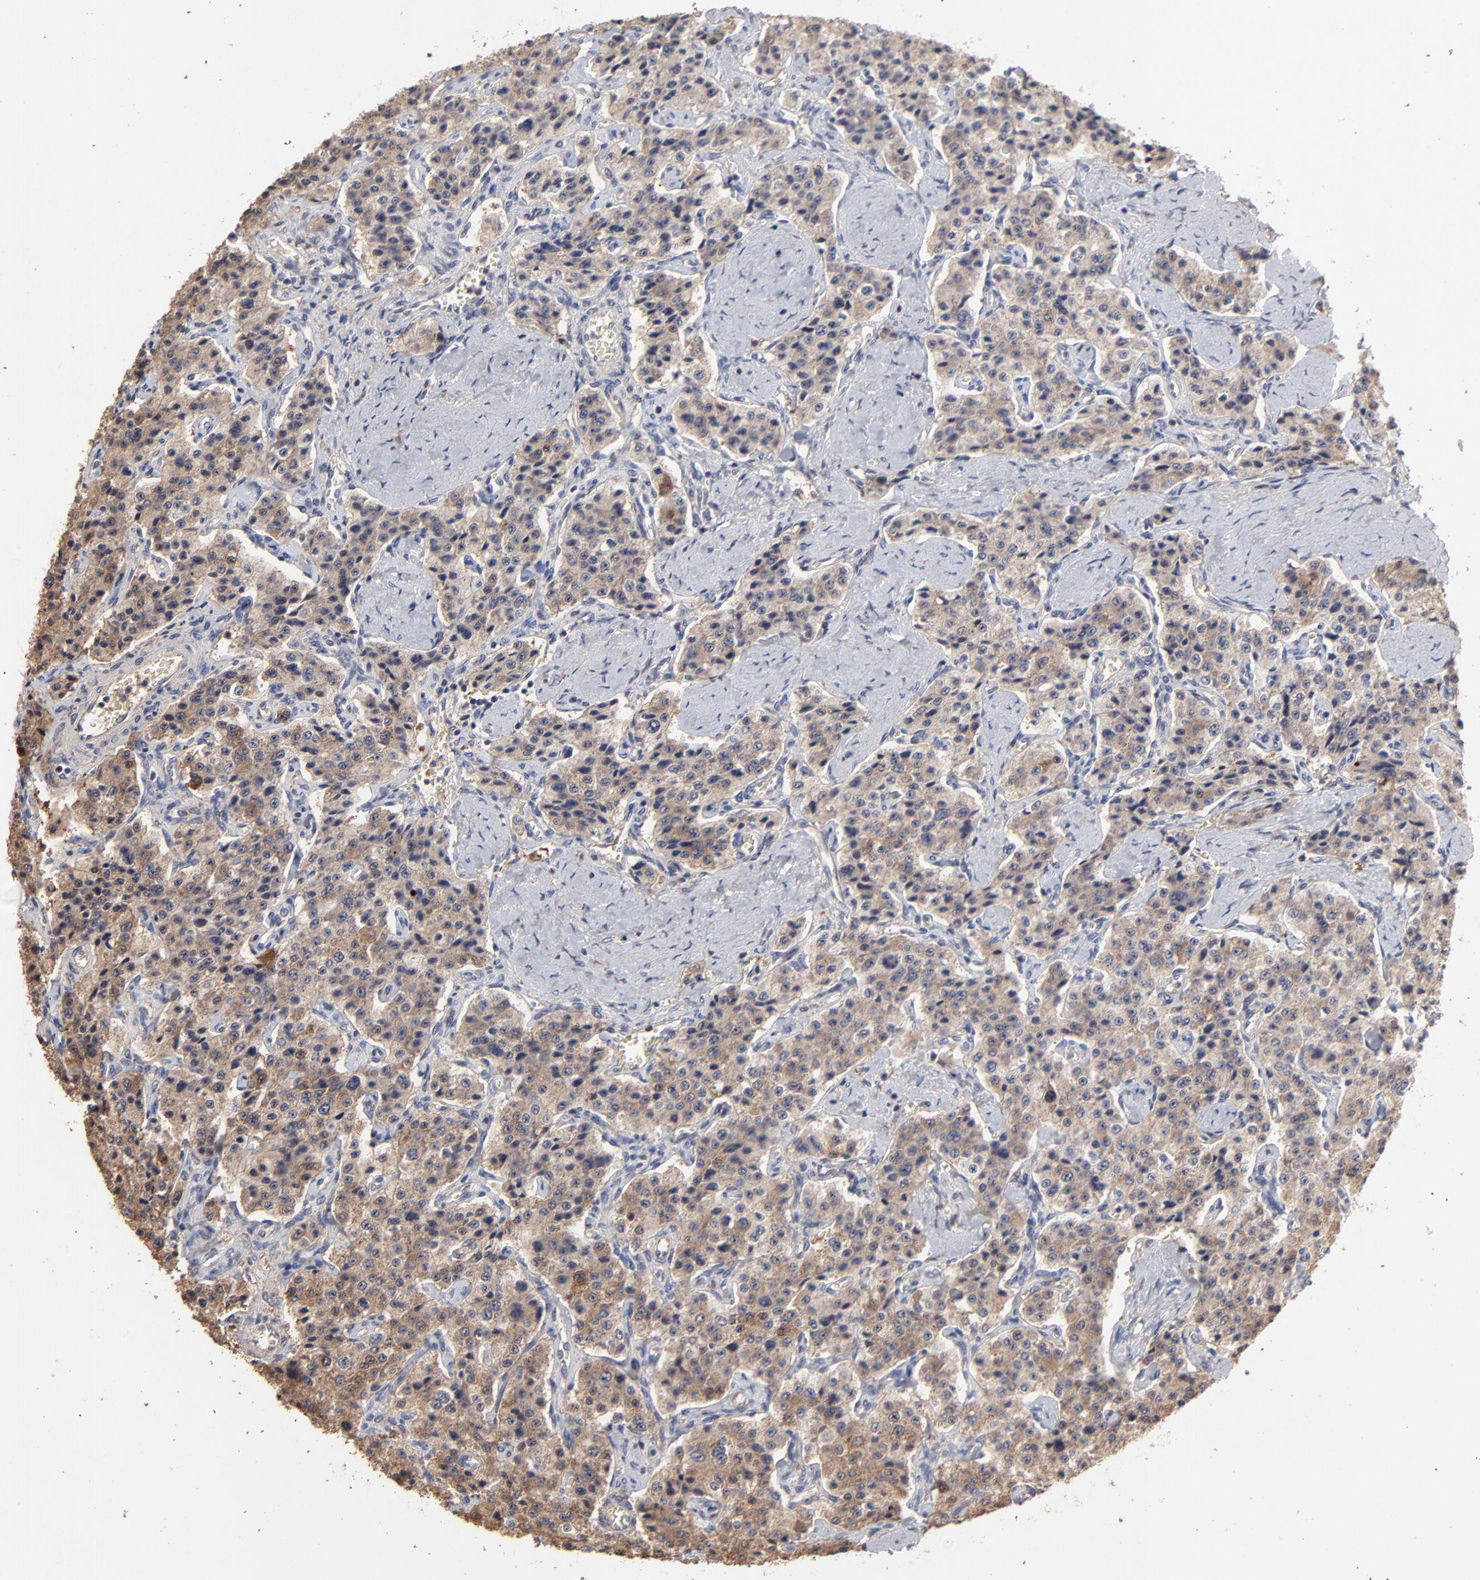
{"staining": {"intensity": "moderate", "quantity": ">75%", "location": "cytoplasmic/membranous"}, "tissue": "carcinoid", "cell_type": "Tumor cells", "image_type": "cancer", "snomed": [{"axis": "morphology", "description": "Carcinoid, malignant, NOS"}, {"axis": "topography", "description": "Small intestine"}], "caption": "Immunohistochemical staining of carcinoid demonstrates medium levels of moderate cytoplasmic/membranous protein staining in approximately >75% of tumor cells. The staining is performed using DAB brown chromogen to label protein expression. The nuclei are counter-stained blue using hematoxylin.", "gene": "TANGO2", "patient": {"sex": "male", "age": 52}}